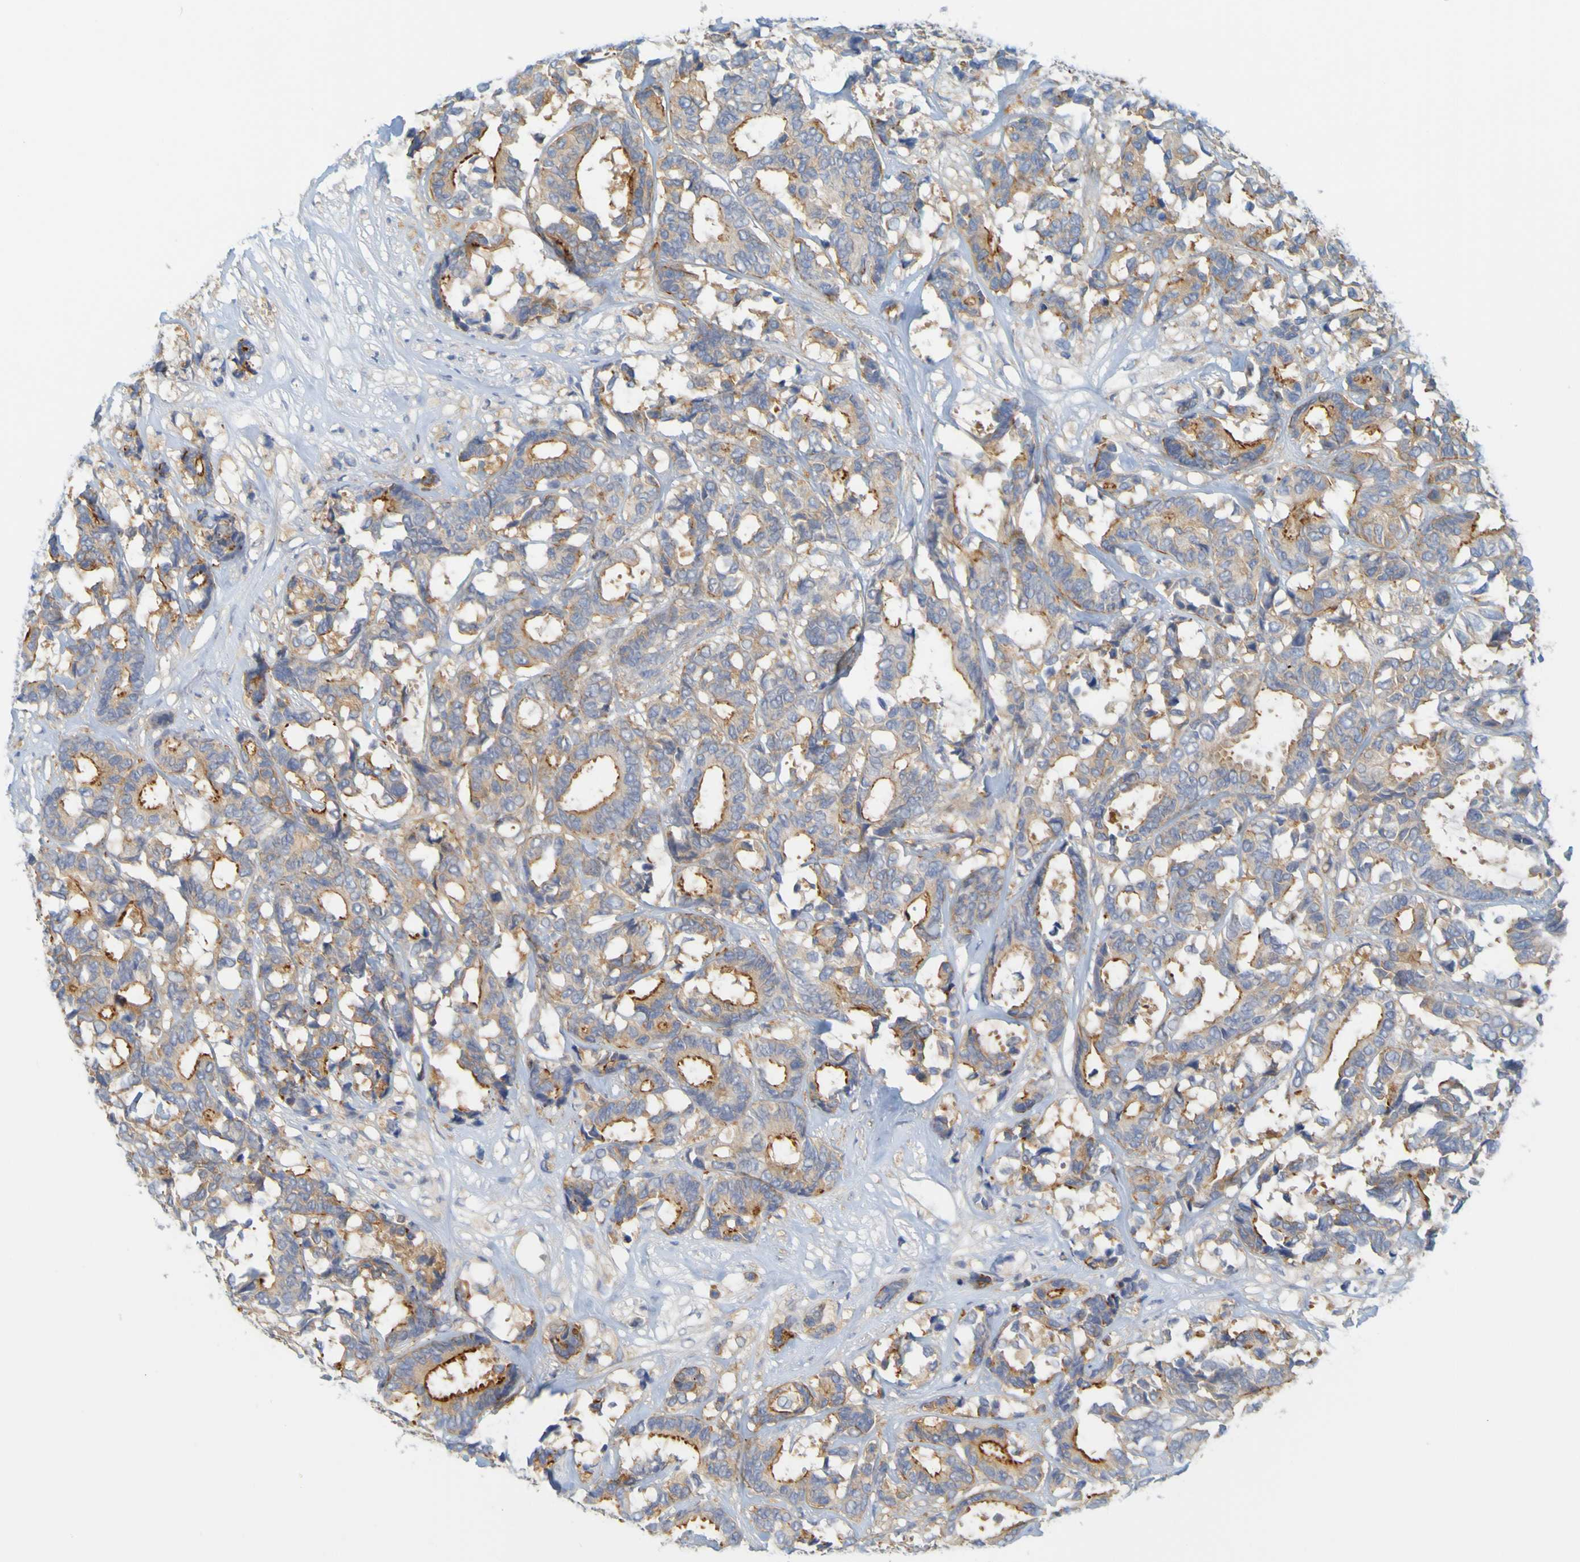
{"staining": {"intensity": "moderate", "quantity": ">75%", "location": "cytoplasmic/membranous"}, "tissue": "breast cancer", "cell_type": "Tumor cells", "image_type": "cancer", "snomed": [{"axis": "morphology", "description": "Duct carcinoma"}, {"axis": "topography", "description": "Breast"}], "caption": "Human breast cancer stained with a protein marker displays moderate staining in tumor cells.", "gene": "APPL1", "patient": {"sex": "female", "age": 87}}